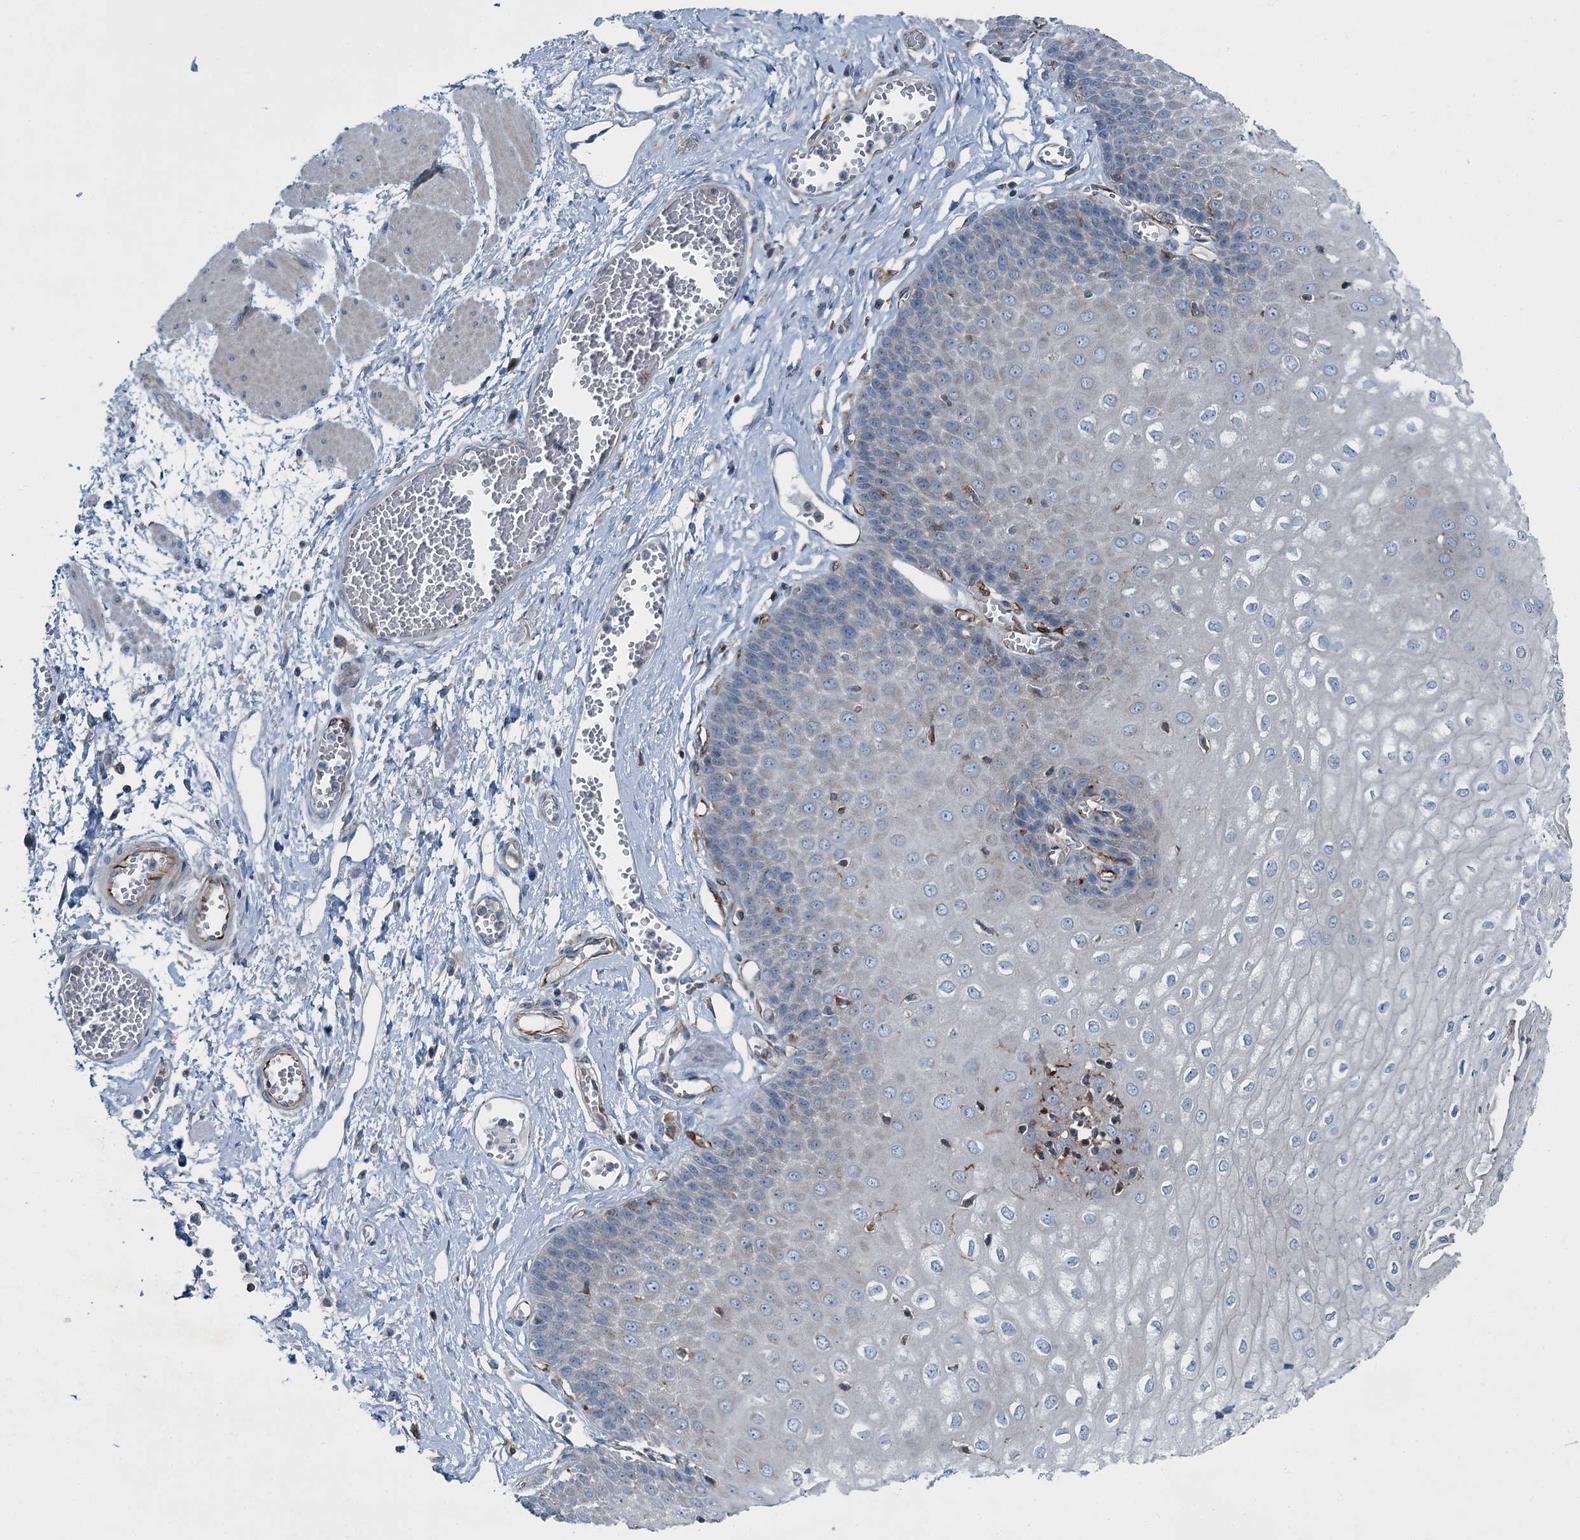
{"staining": {"intensity": "weak", "quantity": "<25%", "location": "cytoplasmic/membranous"}, "tissue": "esophagus", "cell_type": "Squamous epithelial cells", "image_type": "normal", "snomed": [{"axis": "morphology", "description": "Normal tissue, NOS"}, {"axis": "topography", "description": "Esophagus"}], "caption": "Immunohistochemistry (IHC) of unremarkable esophagus demonstrates no staining in squamous epithelial cells.", "gene": "AXL", "patient": {"sex": "male", "age": 60}}